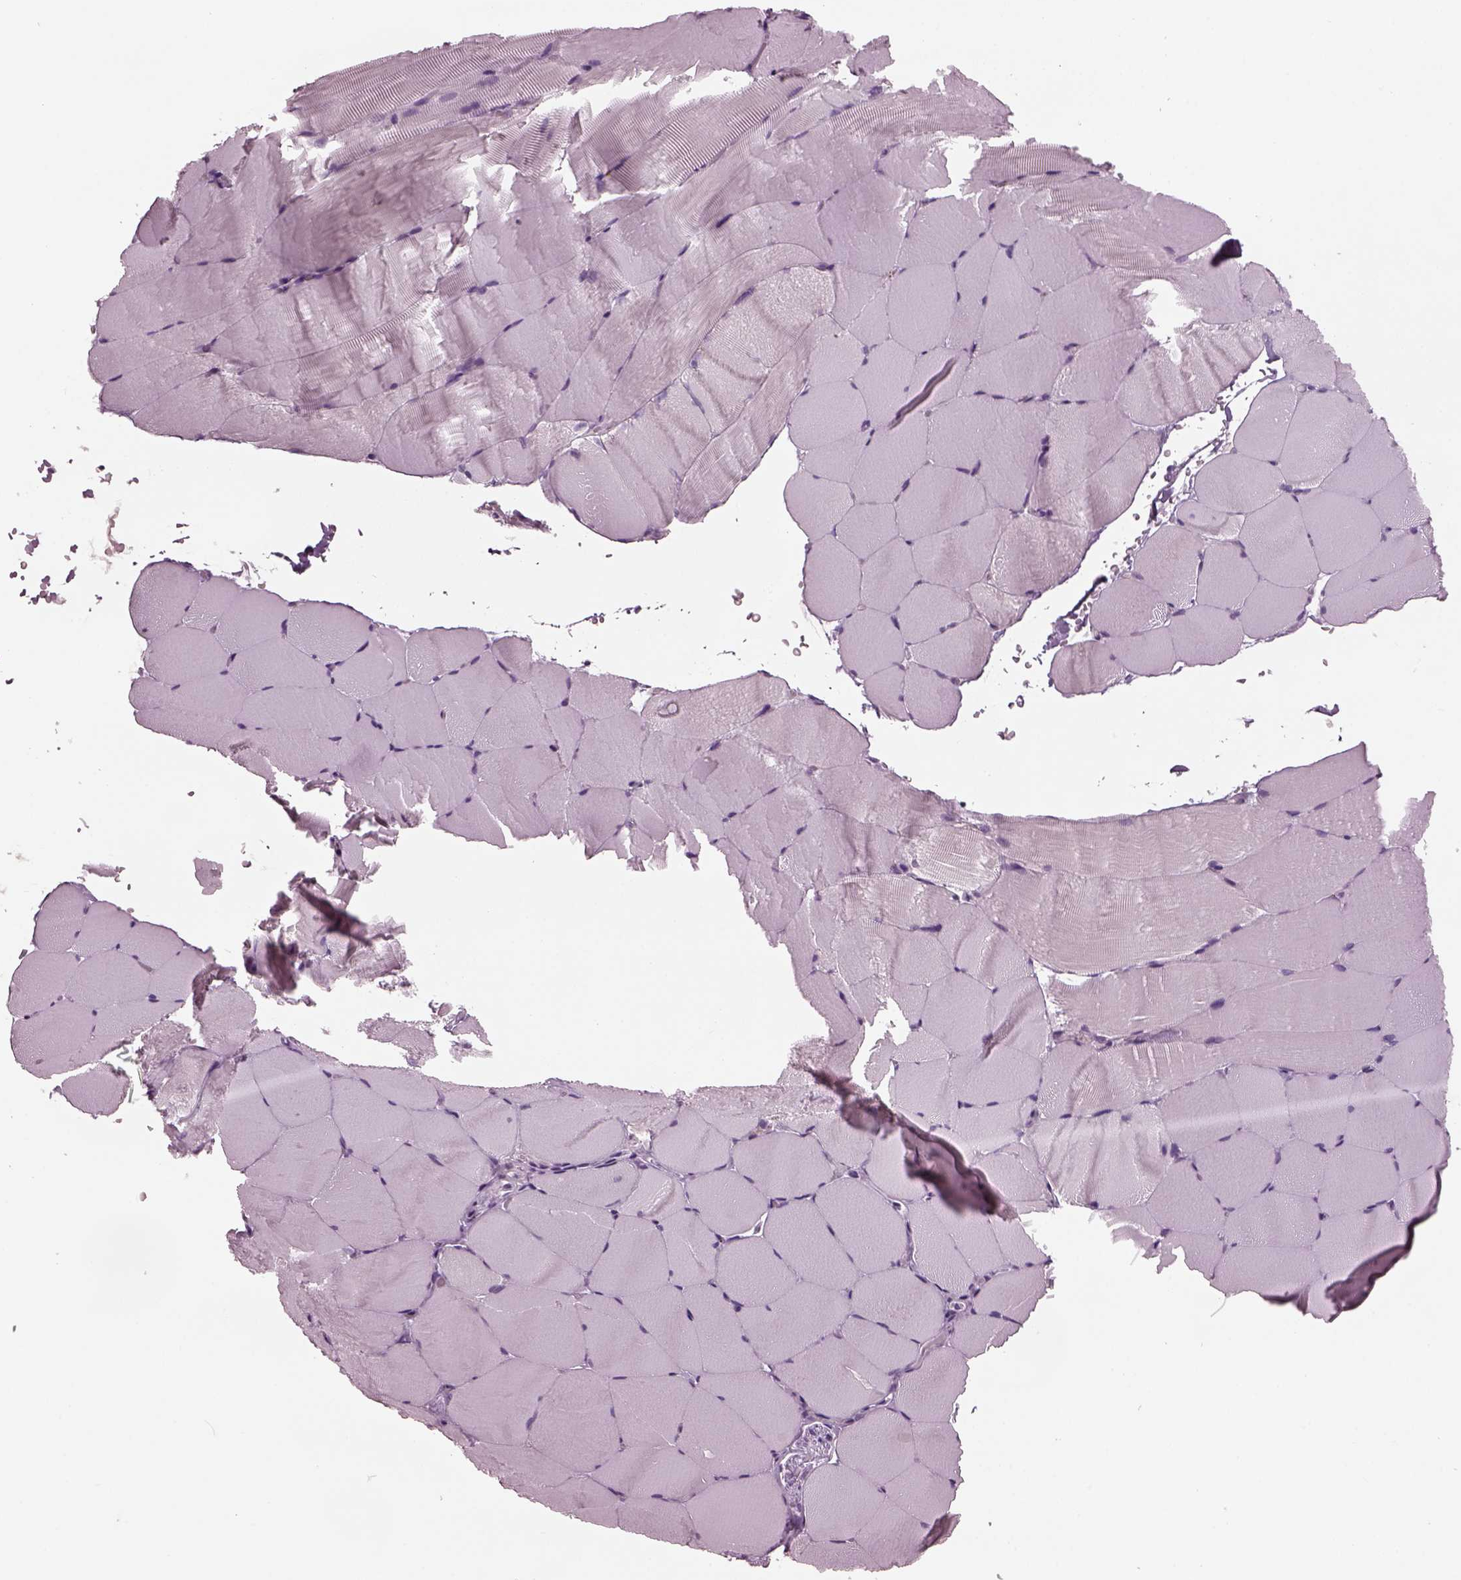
{"staining": {"intensity": "negative", "quantity": "none", "location": "none"}, "tissue": "skeletal muscle", "cell_type": "Myocytes", "image_type": "normal", "snomed": [{"axis": "morphology", "description": "Normal tissue, NOS"}, {"axis": "topography", "description": "Skeletal muscle"}], "caption": "Skeletal muscle stained for a protein using IHC displays no positivity myocytes.", "gene": "CLCN4", "patient": {"sex": "female", "age": 37}}